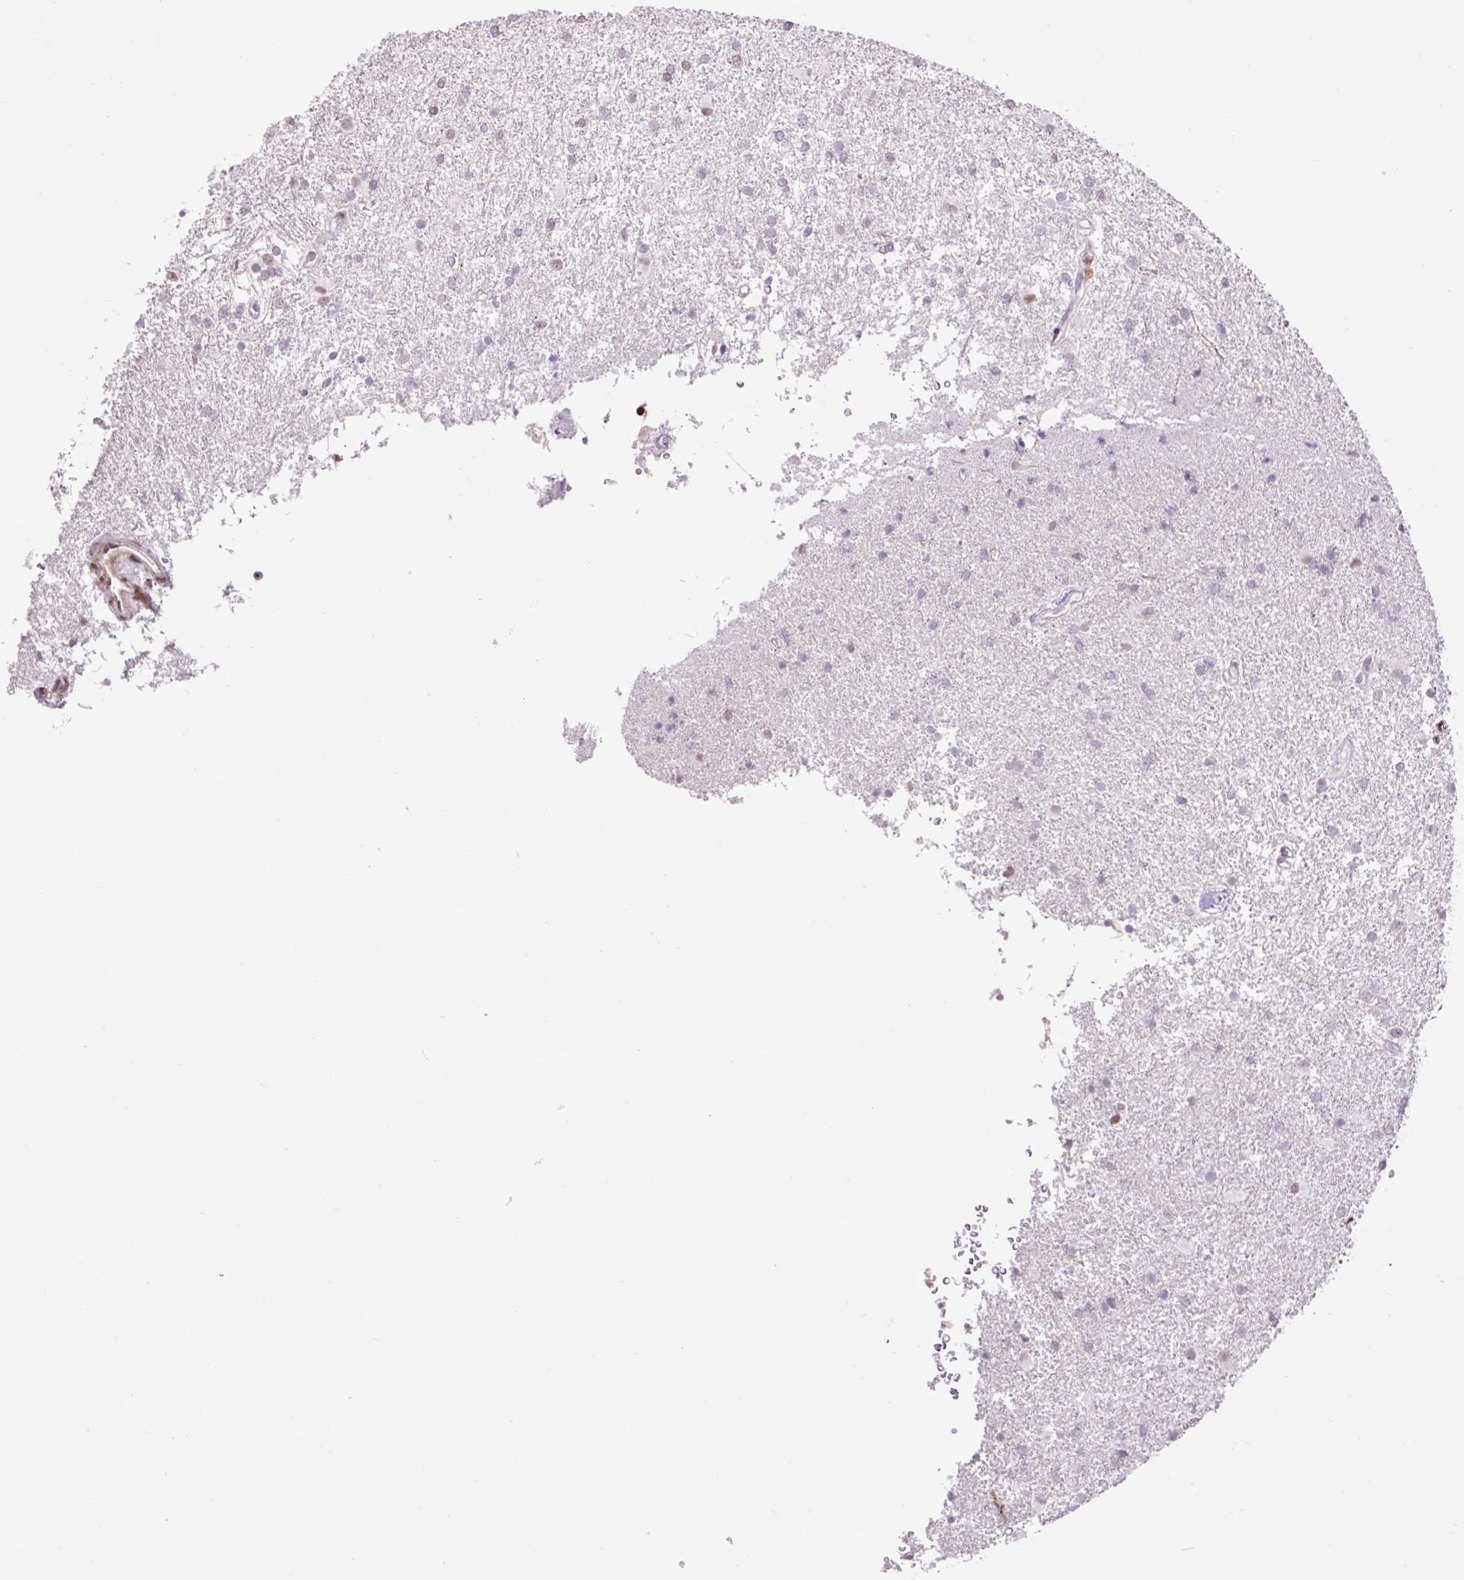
{"staining": {"intensity": "negative", "quantity": "none", "location": "none"}, "tissue": "glioma", "cell_type": "Tumor cells", "image_type": "cancer", "snomed": [{"axis": "morphology", "description": "Glioma, malignant, High grade"}, {"axis": "topography", "description": "Brain"}], "caption": "There is no significant staining in tumor cells of glioma.", "gene": "RIPPLY3", "patient": {"sex": "female", "age": 50}}